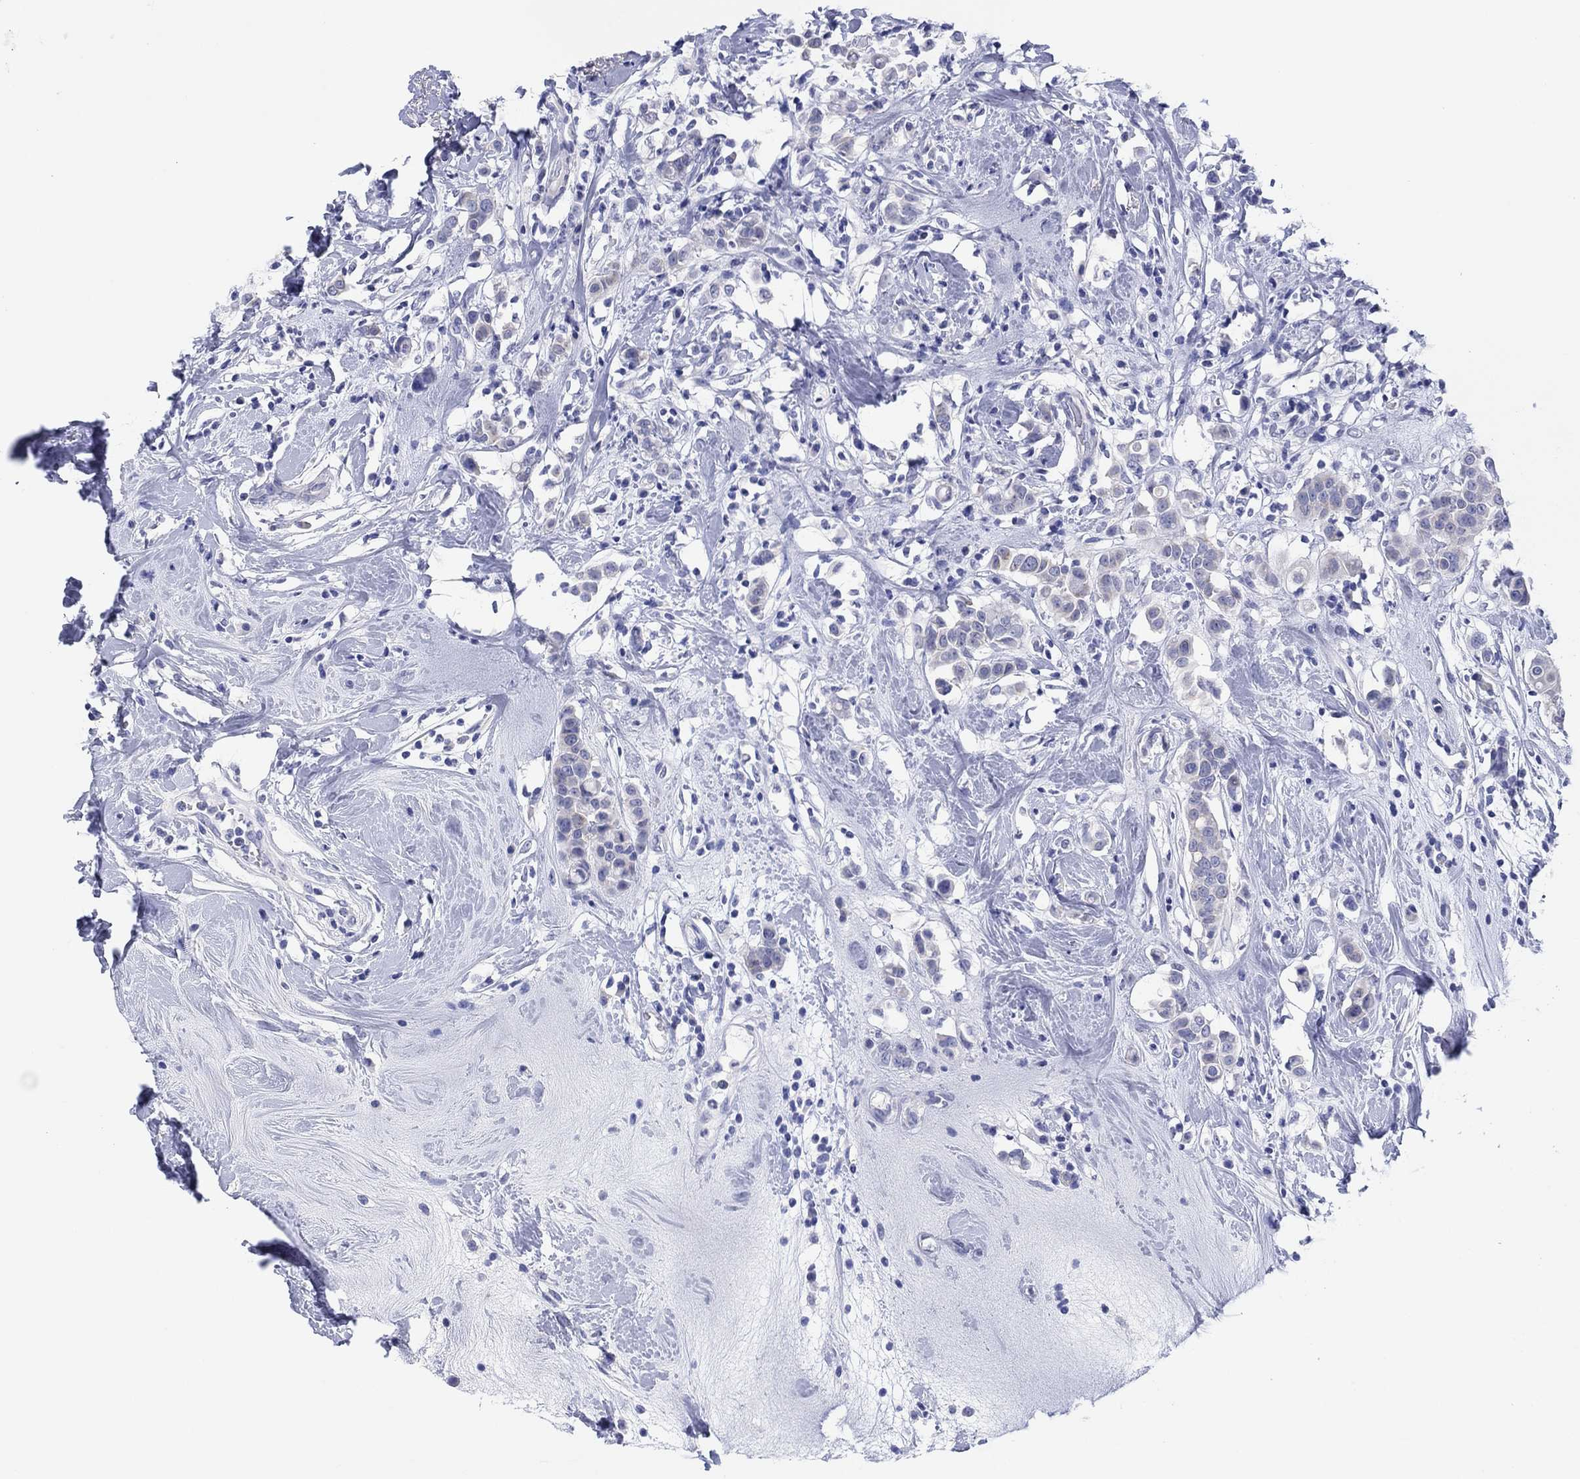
{"staining": {"intensity": "negative", "quantity": "none", "location": "none"}, "tissue": "breast cancer", "cell_type": "Tumor cells", "image_type": "cancer", "snomed": [{"axis": "morphology", "description": "Duct carcinoma"}, {"axis": "topography", "description": "Breast"}], "caption": "Tumor cells show no significant protein expression in breast cancer. (IHC, brightfield microscopy, high magnification).", "gene": "ERICH3", "patient": {"sex": "female", "age": 27}}